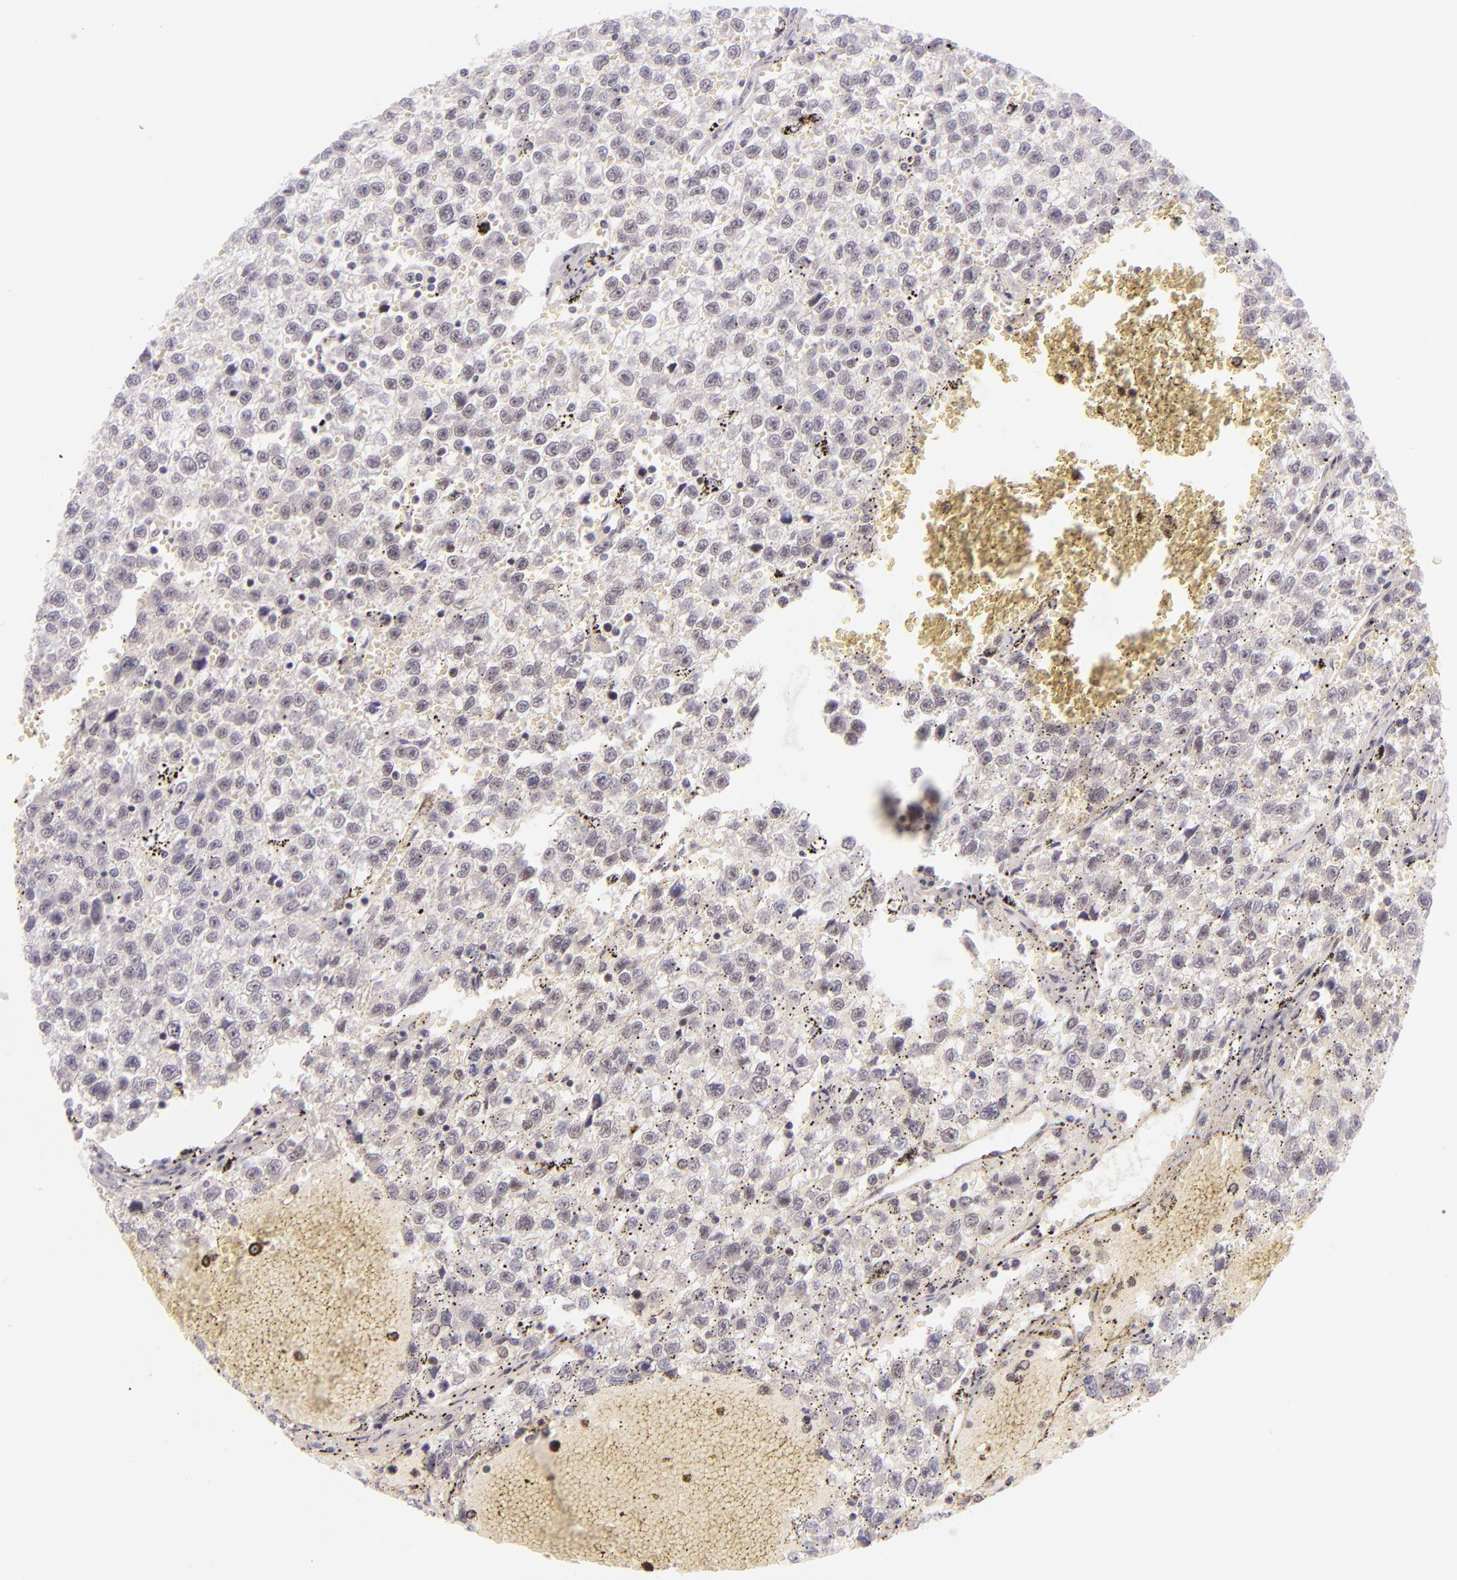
{"staining": {"intensity": "negative", "quantity": "none", "location": "none"}, "tissue": "testis cancer", "cell_type": "Tumor cells", "image_type": "cancer", "snomed": [{"axis": "morphology", "description": "Seminoma, NOS"}, {"axis": "topography", "description": "Testis"}], "caption": "This is an immunohistochemistry (IHC) photomicrograph of testis cancer. There is no staining in tumor cells.", "gene": "BCL3", "patient": {"sex": "male", "age": 35}}